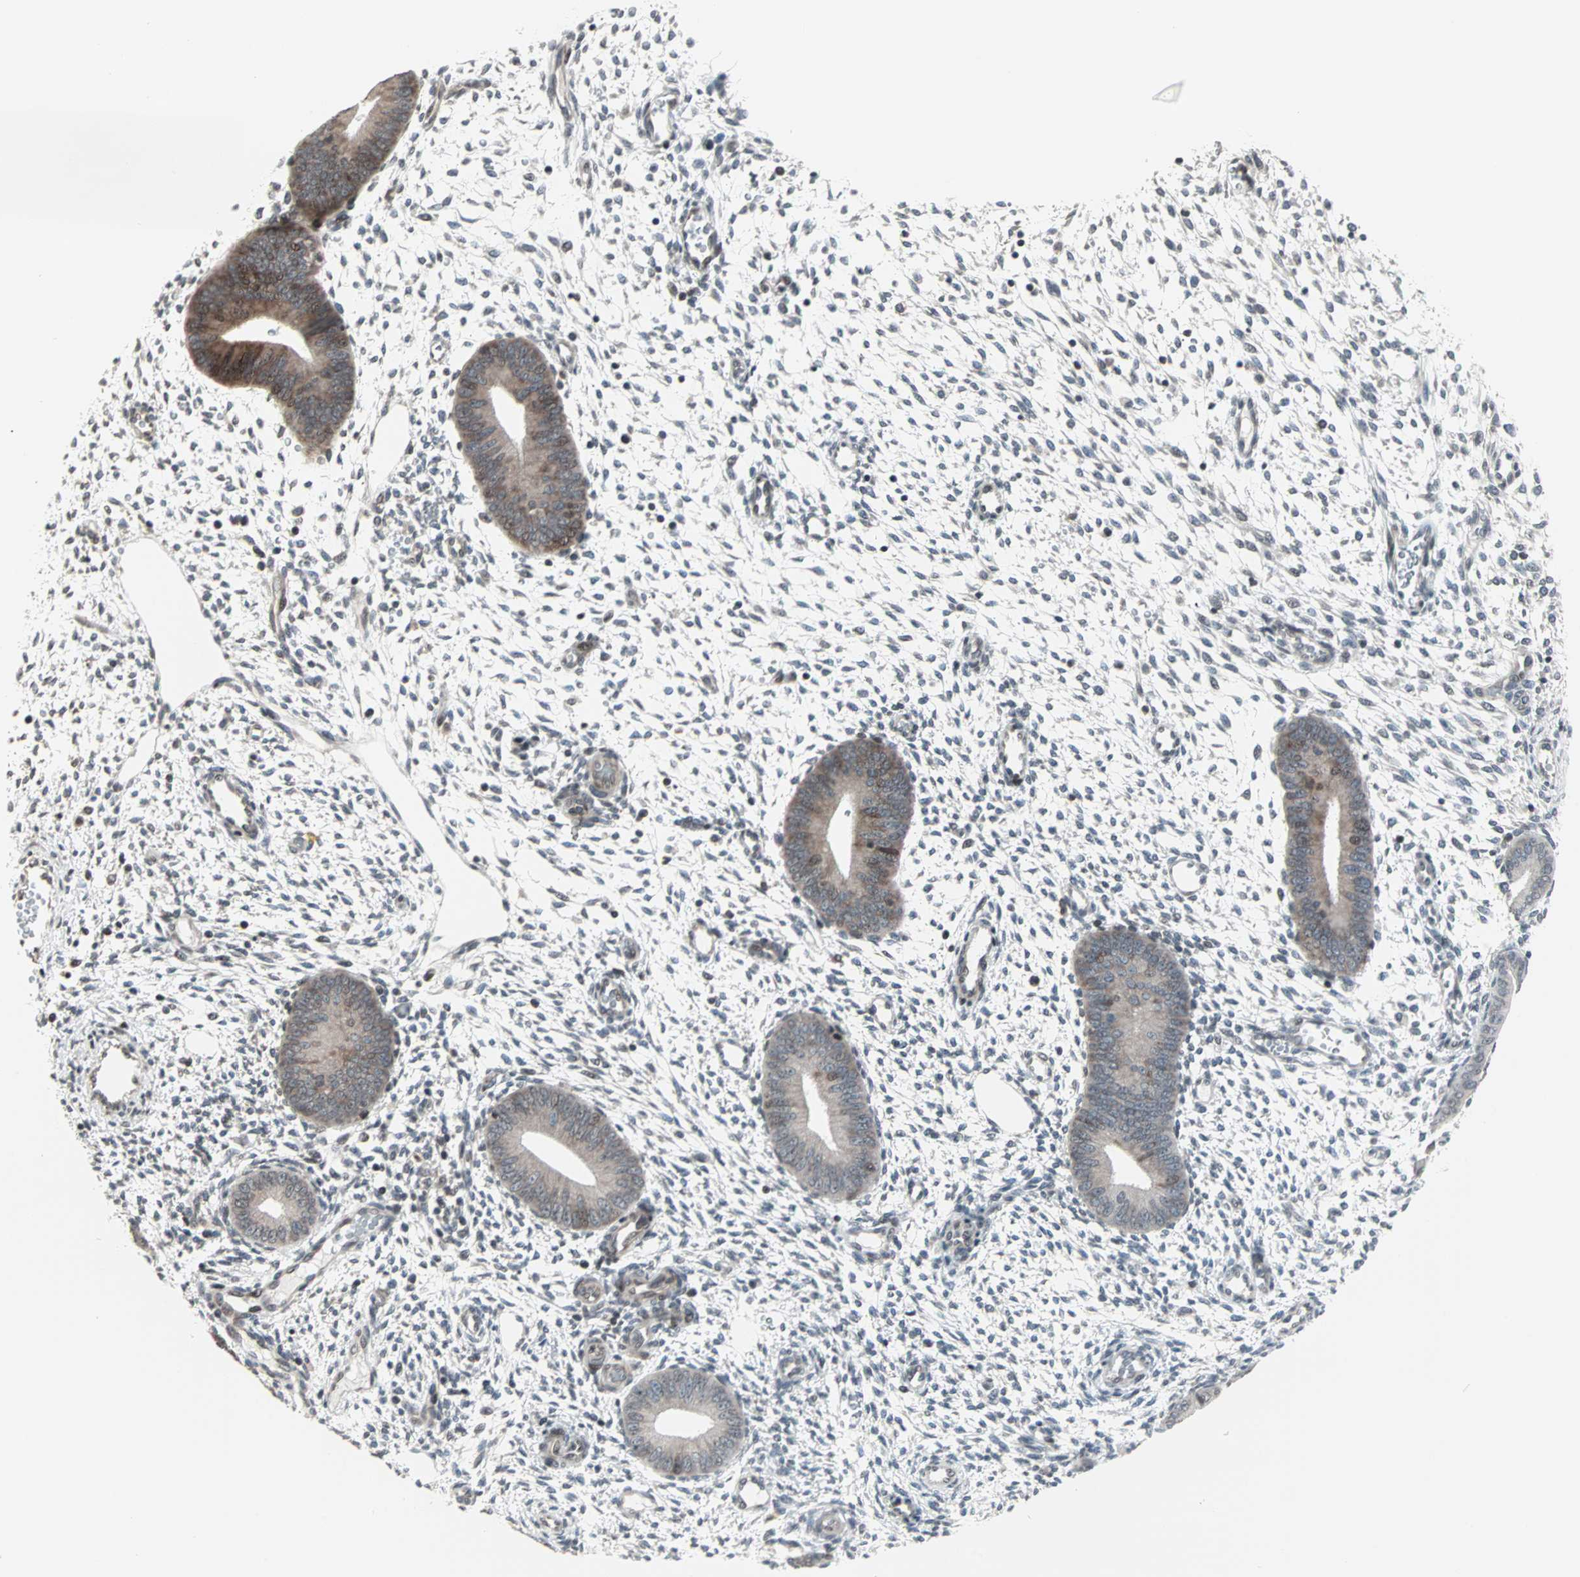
{"staining": {"intensity": "negative", "quantity": "none", "location": "none"}, "tissue": "endometrium", "cell_type": "Cells in endometrial stroma", "image_type": "normal", "snomed": [{"axis": "morphology", "description": "Normal tissue, NOS"}, {"axis": "topography", "description": "Endometrium"}], "caption": "The immunohistochemistry (IHC) photomicrograph has no significant expression in cells in endometrial stroma of endometrium. The staining was performed using DAB to visualize the protein expression in brown, while the nuclei were stained in blue with hematoxylin (Magnification: 20x).", "gene": "CBLC", "patient": {"sex": "female", "age": 42}}